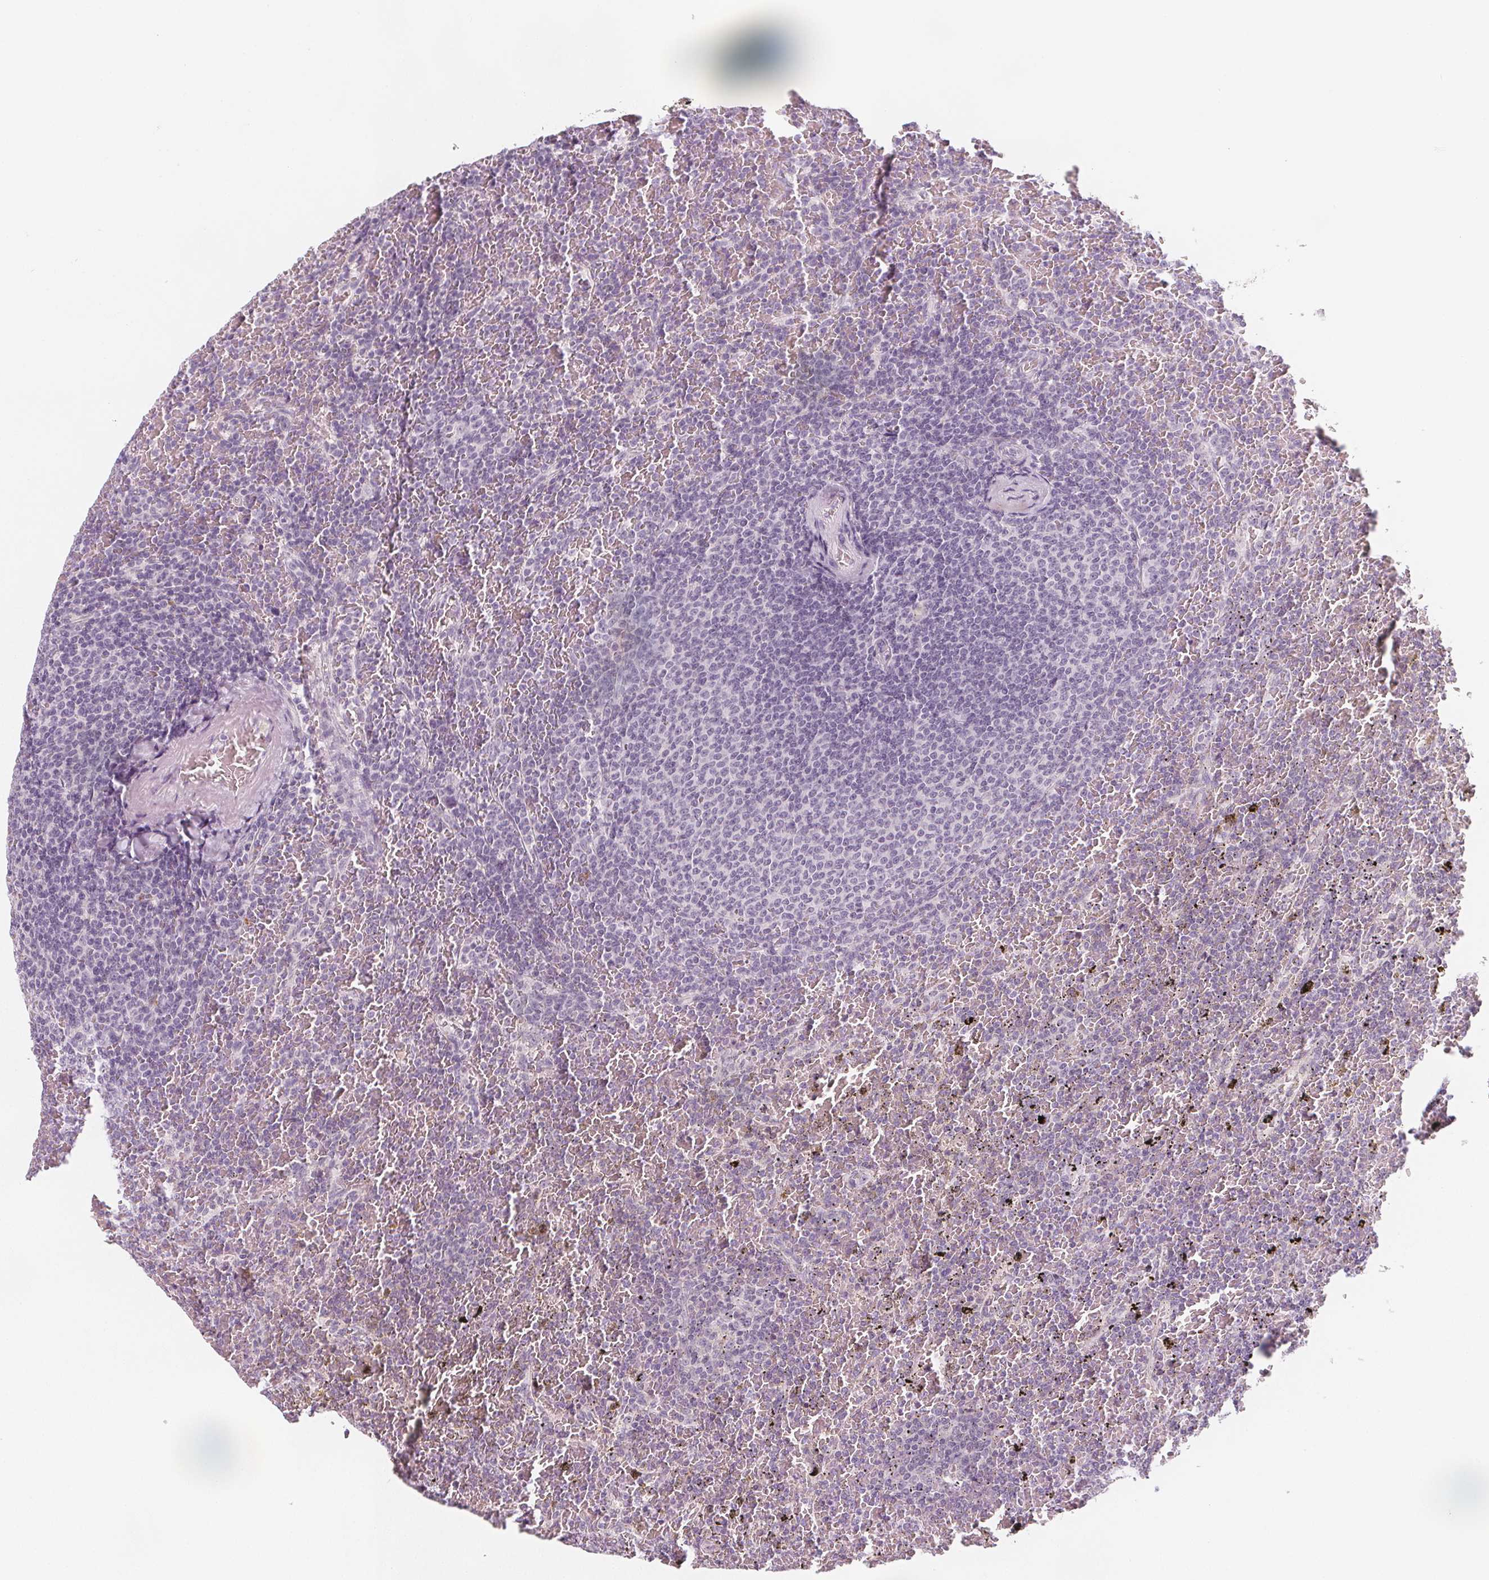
{"staining": {"intensity": "negative", "quantity": "none", "location": "none"}, "tissue": "lymphoma", "cell_type": "Tumor cells", "image_type": "cancer", "snomed": [{"axis": "morphology", "description": "Malignant lymphoma, non-Hodgkin's type, Low grade"}, {"axis": "topography", "description": "Spleen"}], "caption": "Photomicrograph shows no significant protein expression in tumor cells of lymphoma.", "gene": "MAP1A", "patient": {"sex": "female", "age": 77}}